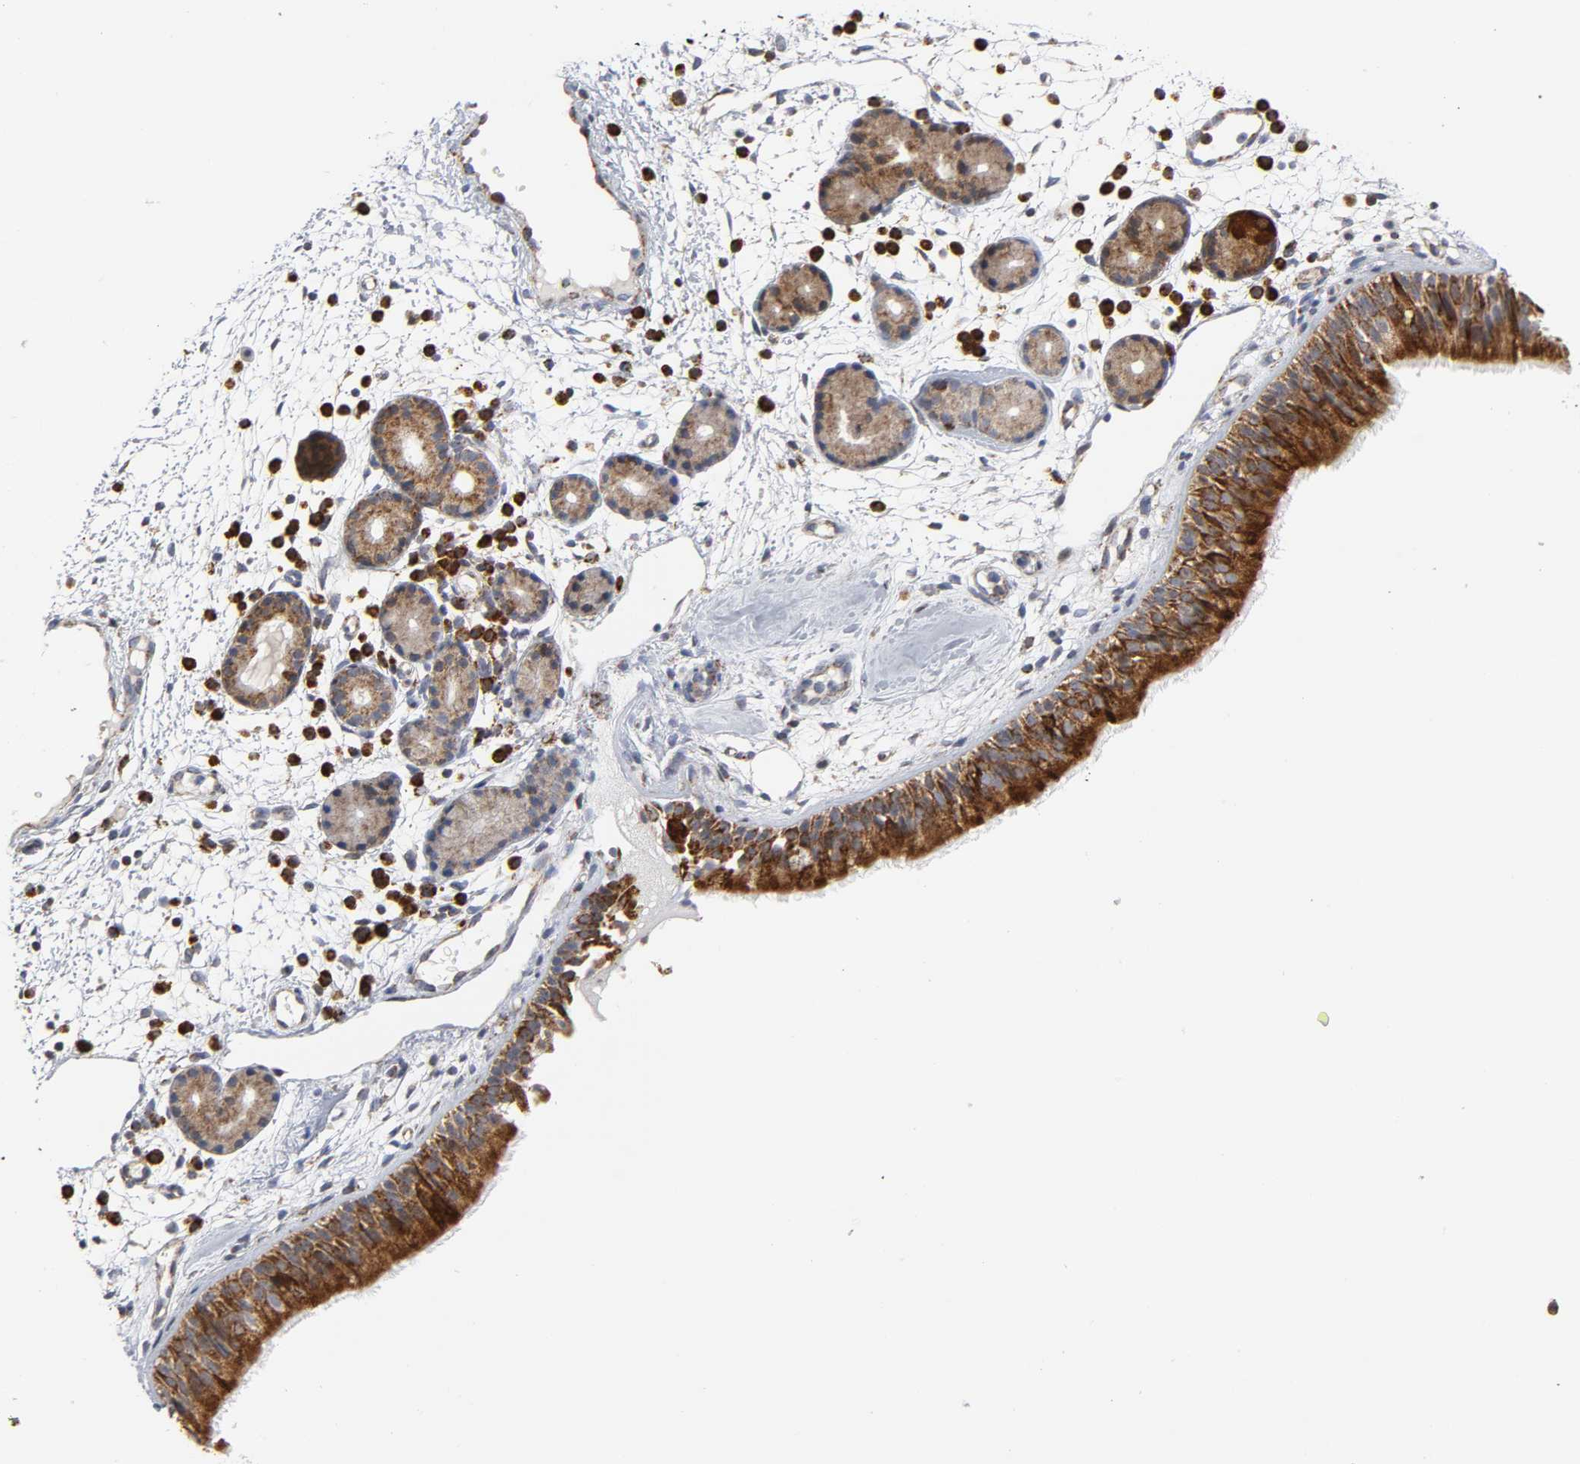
{"staining": {"intensity": "strong", "quantity": ">75%", "location": "cytoplasmic/membranous"}, "tissue": "nasopharynx", "cell_type": "Respiratory epithelial cells", "image_type": "normal", "snomed": [{"axis": "morphology", "description": "Normal tissue, NOS"}, {"axis": "morphology", "description": "Inflammation, NOS"}, {"axis": "topography", "description": "Nasopharynx"}], "caption": "Nasopharynx stained with a brown dye demonstrates strong cytoplasmic/membranous positive positivity in approximately >75% of respiratory epithelial cells.", "gene": "CYCS", "patient": {"sex": "female", "age": 55}}